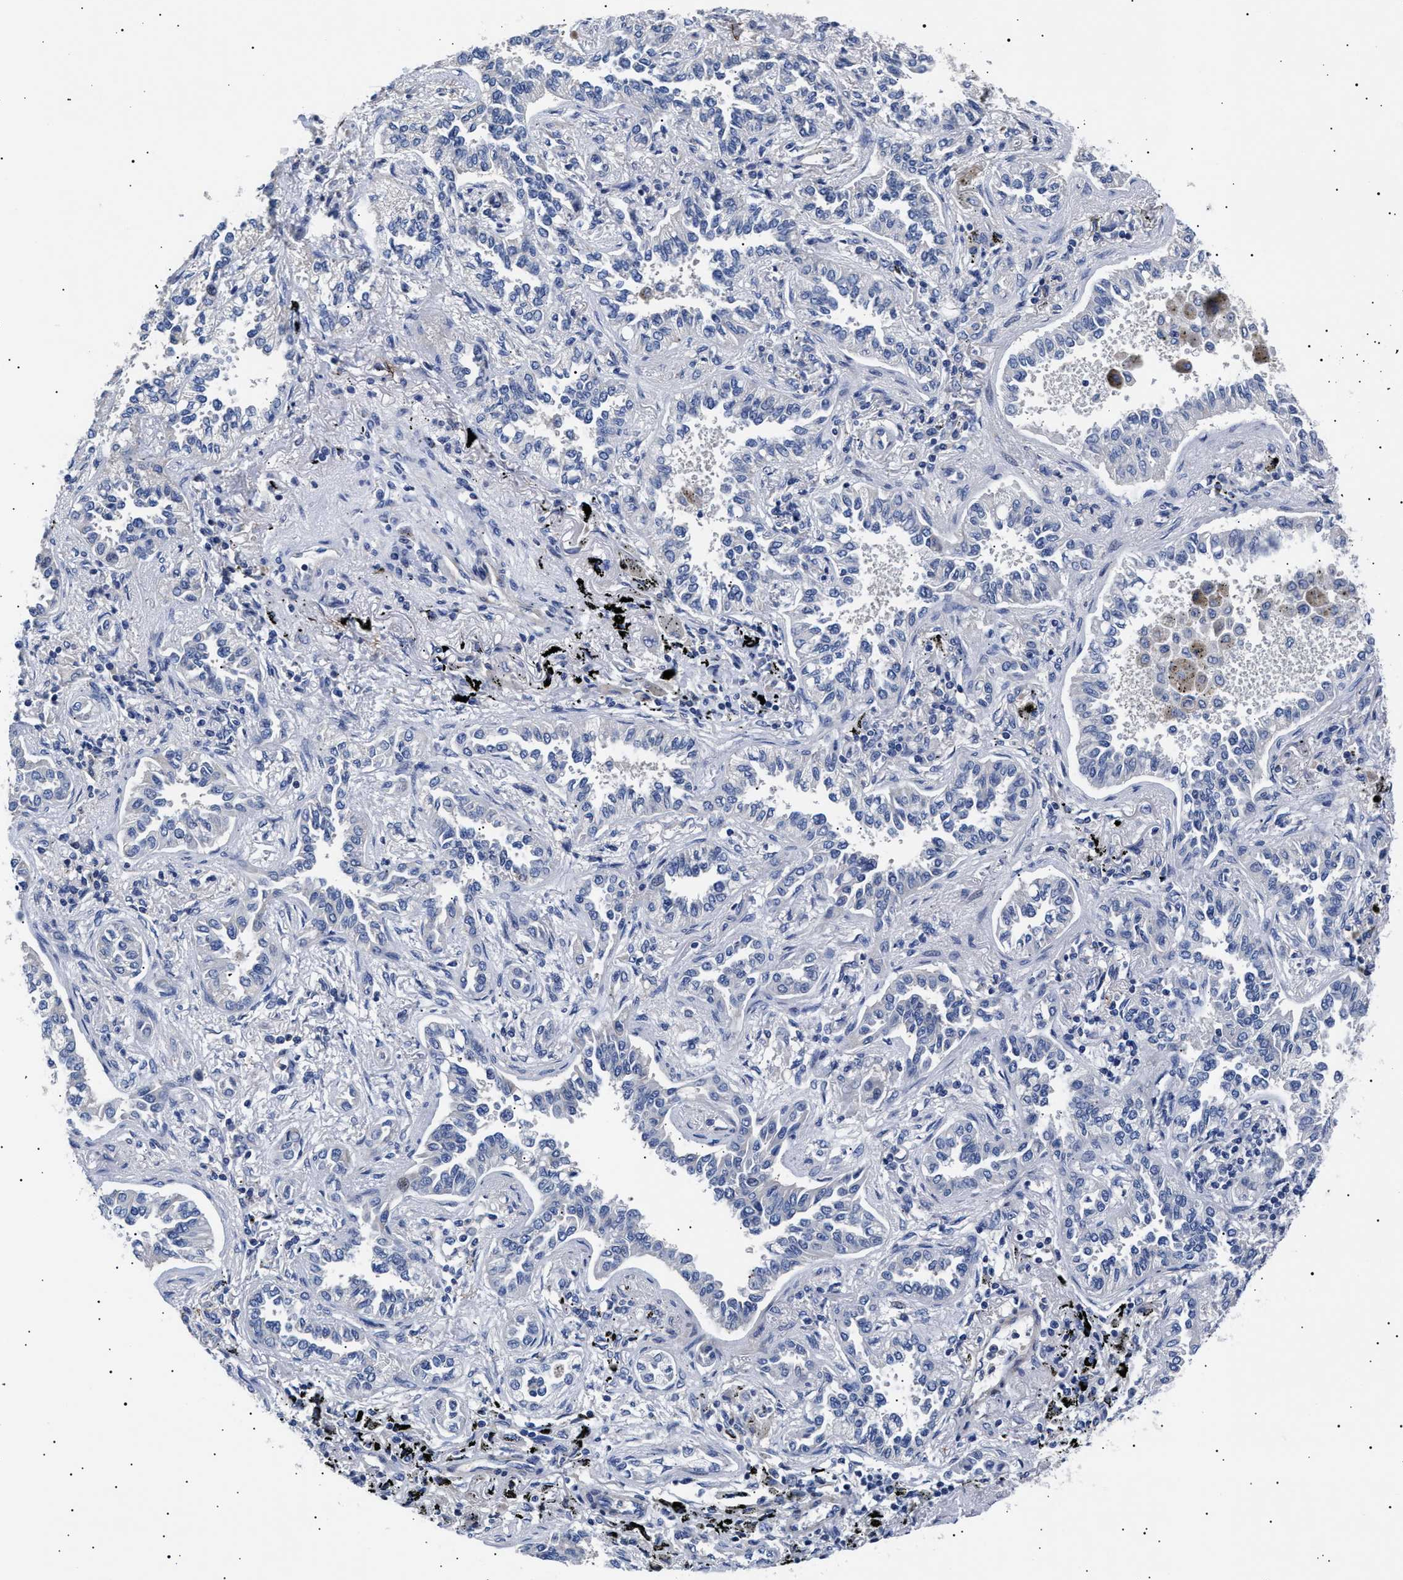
{"staining": {"intensity": "negative", "quantity": "none", "location": "none"}, "tissue": "lung cancer", "cell_type": "Tumor cells", "image_type": "cancer", "snomed": [{"axis": "morphology", "description": "Normal tissue, NOS"}, {"axis": "morphology", "description": "Adenocarcinoma, NOS"}, {"axis": "topography", "description": "Lung"}], "caption": "A high-resolution histopathology image shows immunohistochemistry (IHC) staining of lung cancer (adenocarcinoma), which exhibits no significant staining in tumor cells.", "gene": "HEMGN", "patient": {"sex": "male", "age": 59}}